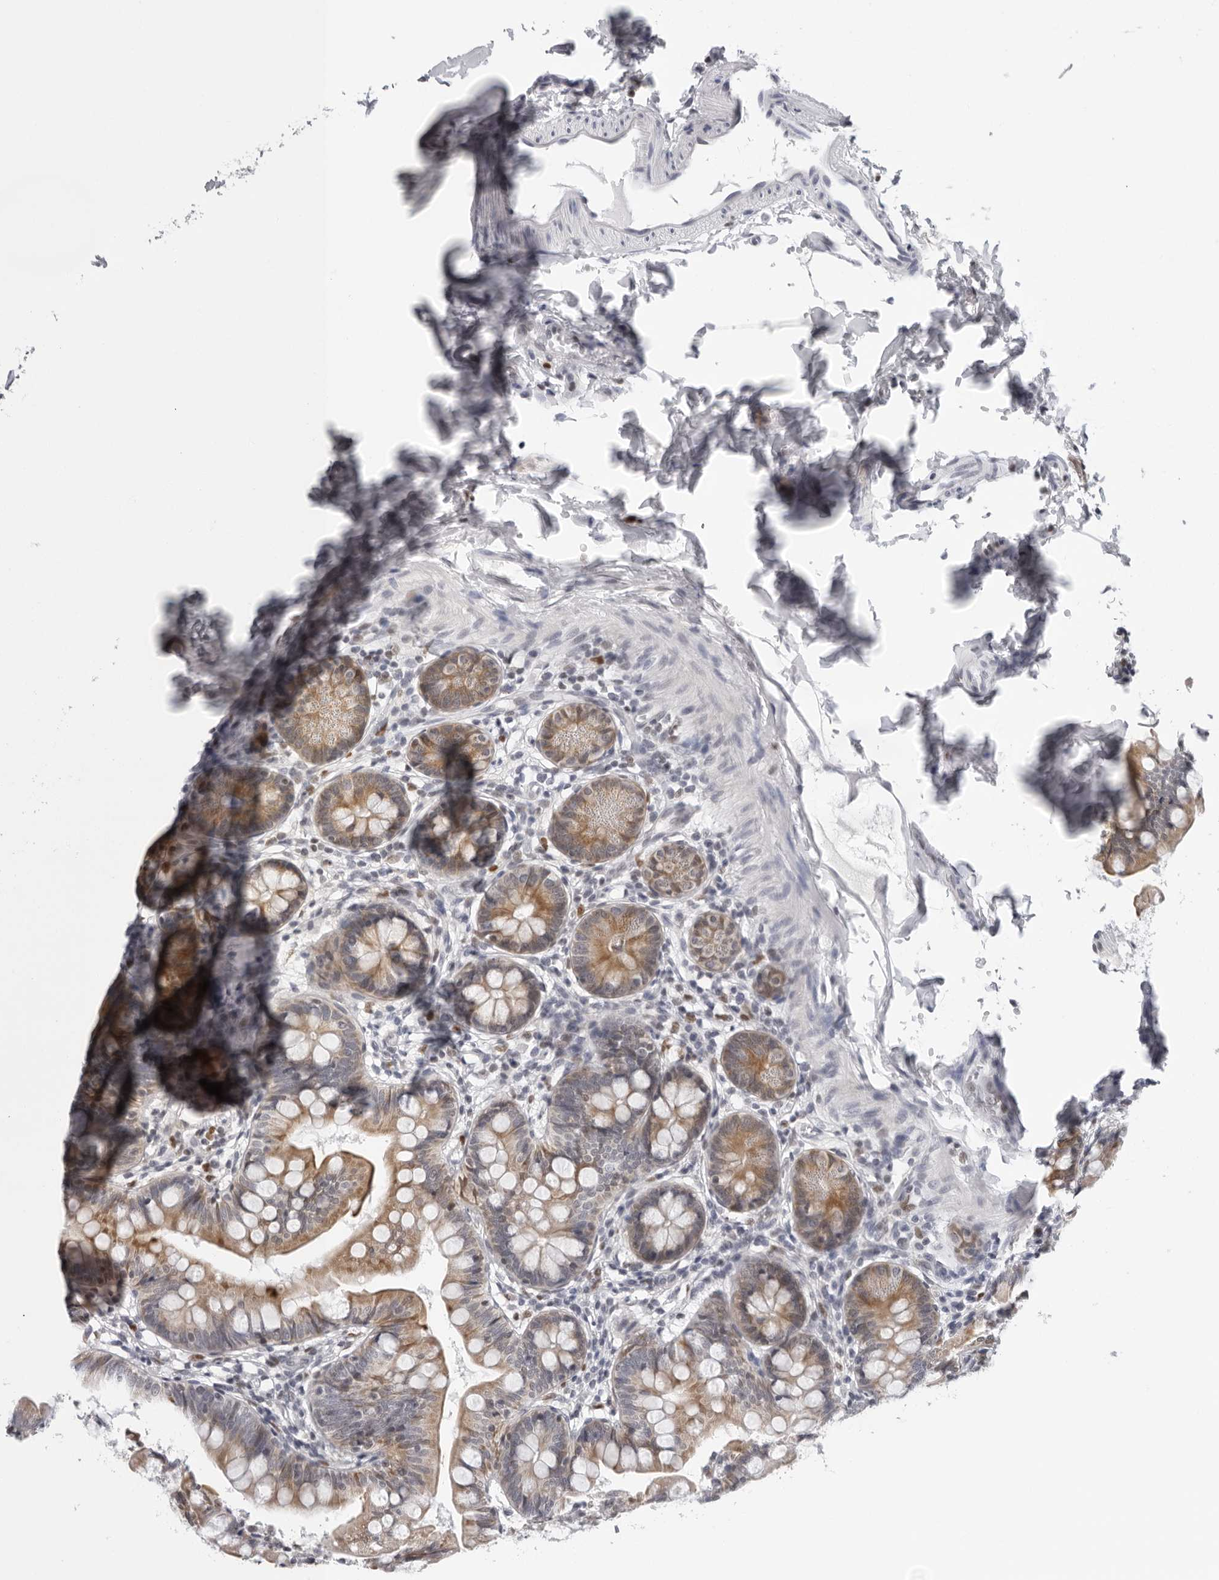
{"staining": {"intensity": "moderate", "quantity": ">75%", "location": "cytoplasmic/membranous"}, "tissue": "small intestine", "cell_type": "Glandular cells", "image_type": "normal", "snomed": [{"axis": "morphology", "description": "Normal tissue, NOS"}, {"axis": "topography", "description": "Small intestine"}], "caption": "Glandular cells exhibit moderate cytoplasmic/membranous expression in about >75% of cells in normal small intestine. The protein is shown in brown color, while the nuclei are stained blue.", "gene": "CPT2", "patient": {"sex": "male", "age": 7}}